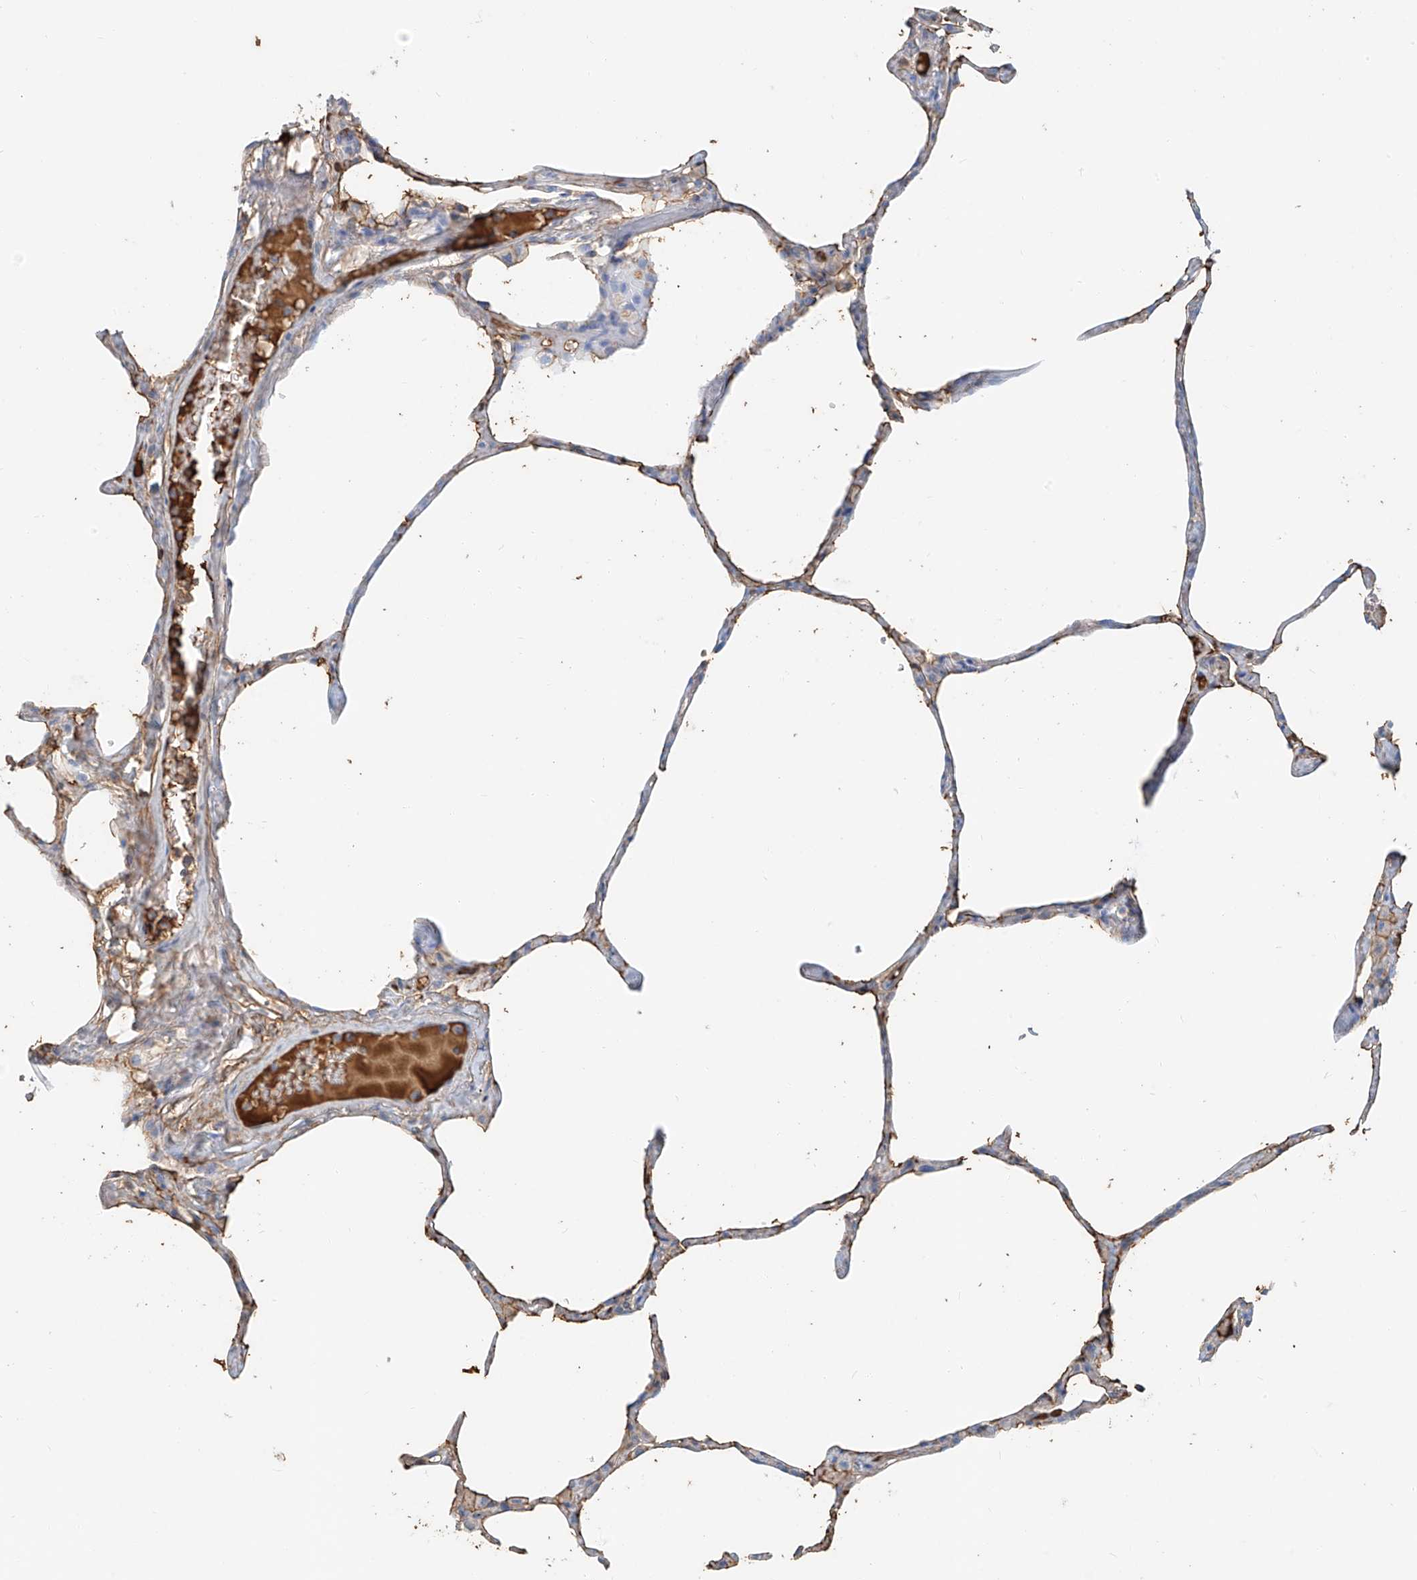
{"staining": {"intensity": "moderate", "quantity": "<25%", "location": "cytoplasmic/membranous"}, "tissue": "lung", "cell_type": "Alveolar cells", "image_type": "normal", "snomed": [{"axis": "morphology", "description": "Normal tissue, NOS"}, {"axis": "topography", "description": "Lung"}], "caption": "Brown immunohistochemical staining in normal human lung reveals moderate cytoplasmic/membranous staining in about <25% of alveolar cells.", "gene": "ZFP30", "patient": {"sex": "male", "age": 65}}